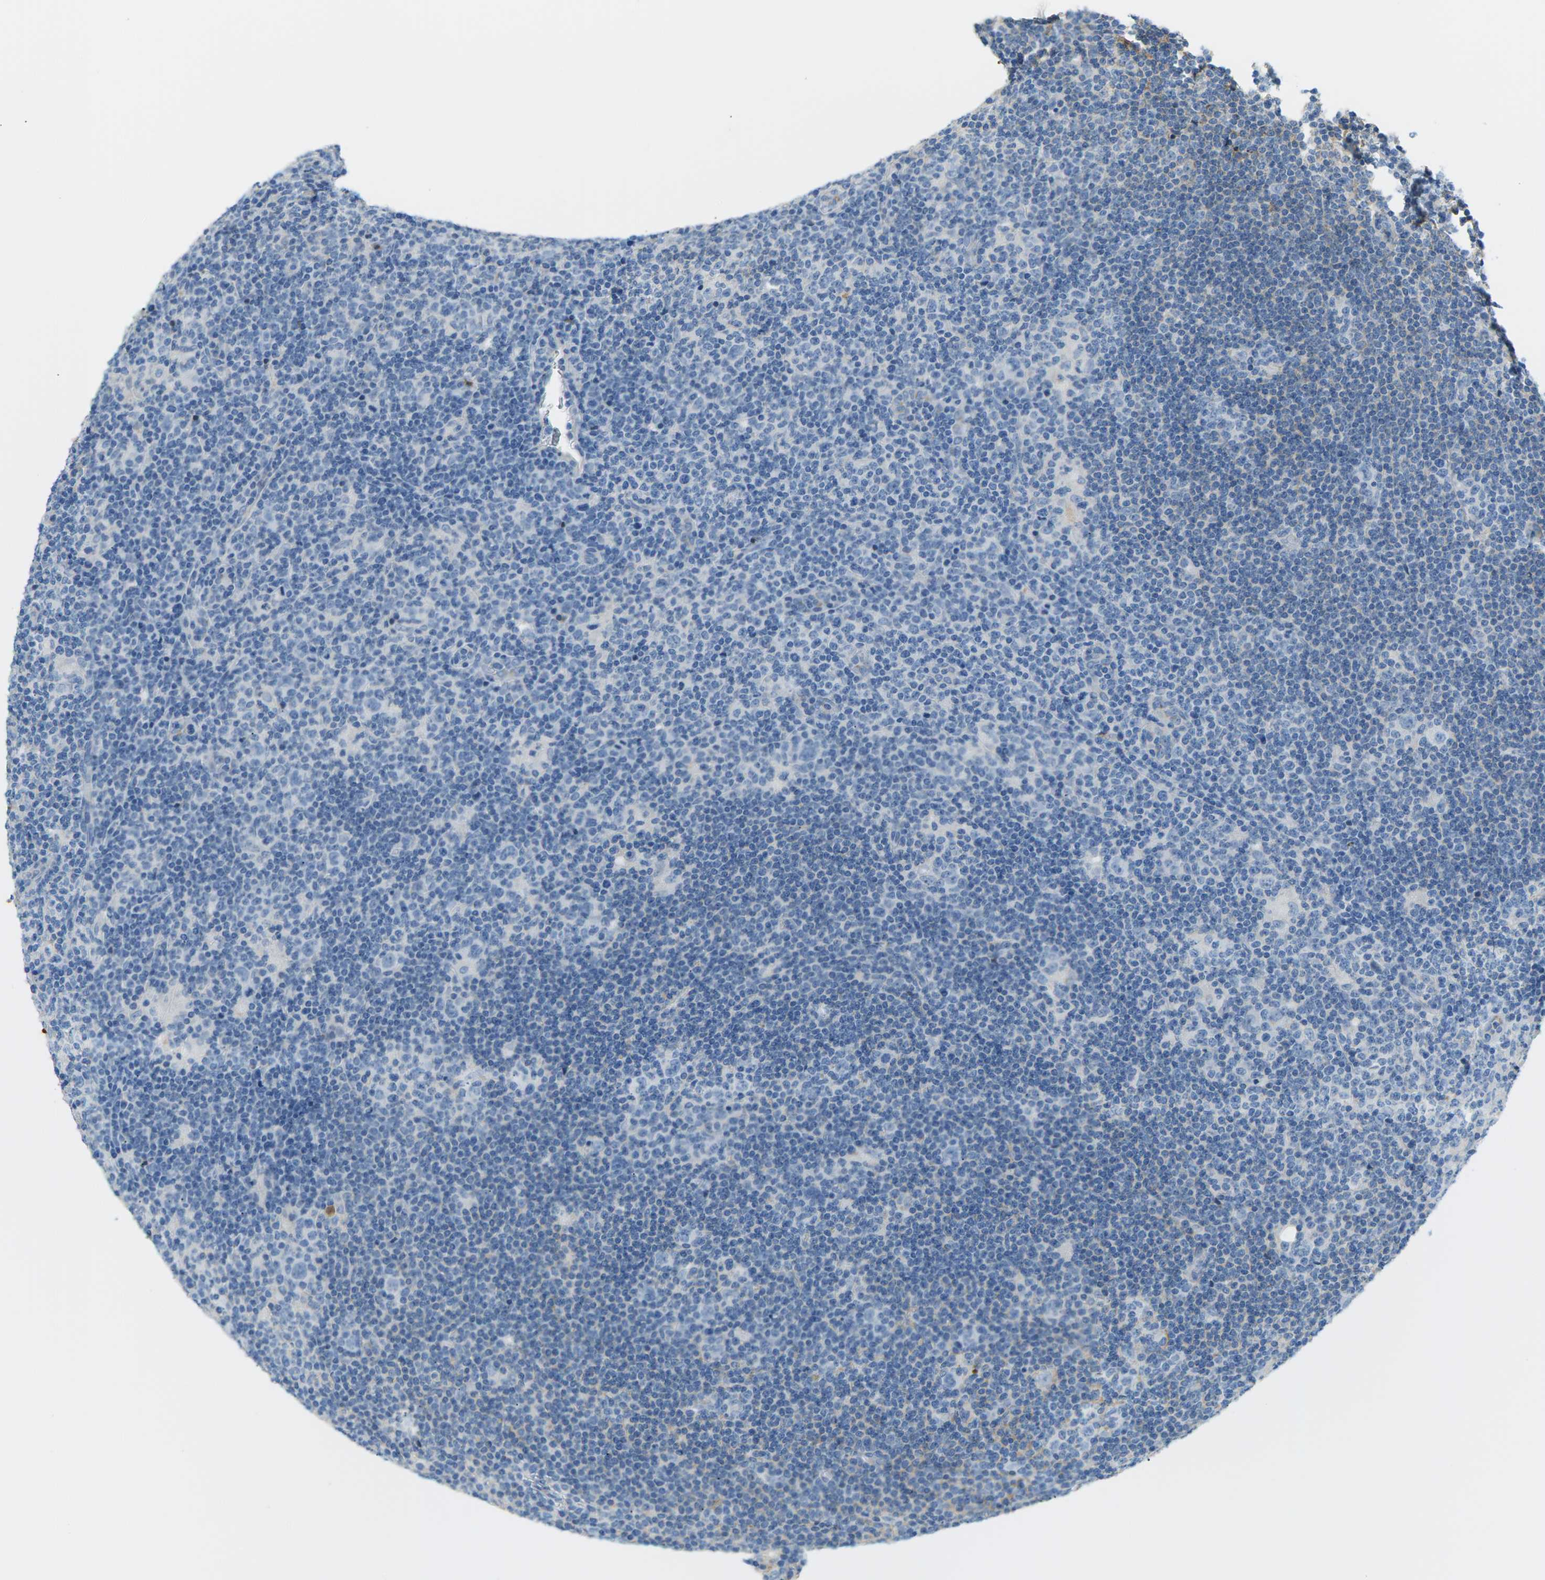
{"staining": {"intensity": "negative", "quantity": "none", "location": "none"}, "tissue": "lymphoma", "cell_type": "Tumor cells", "image_type": "cancer", "snomed": [{"axis": "morphology", "description": "Hodgkin's disease, NOS"}, {"axis": "topography", "description": "Lymph node"}], "caption": "Immunohistochemical staining of human Hodgkin's disease demonstrates no significant expression in tumor cells. (Immunohistochemistry, brightfield microscopy, high magnification).", "gene": "CFI", "patient": {"sex": "female", "age": 57}}